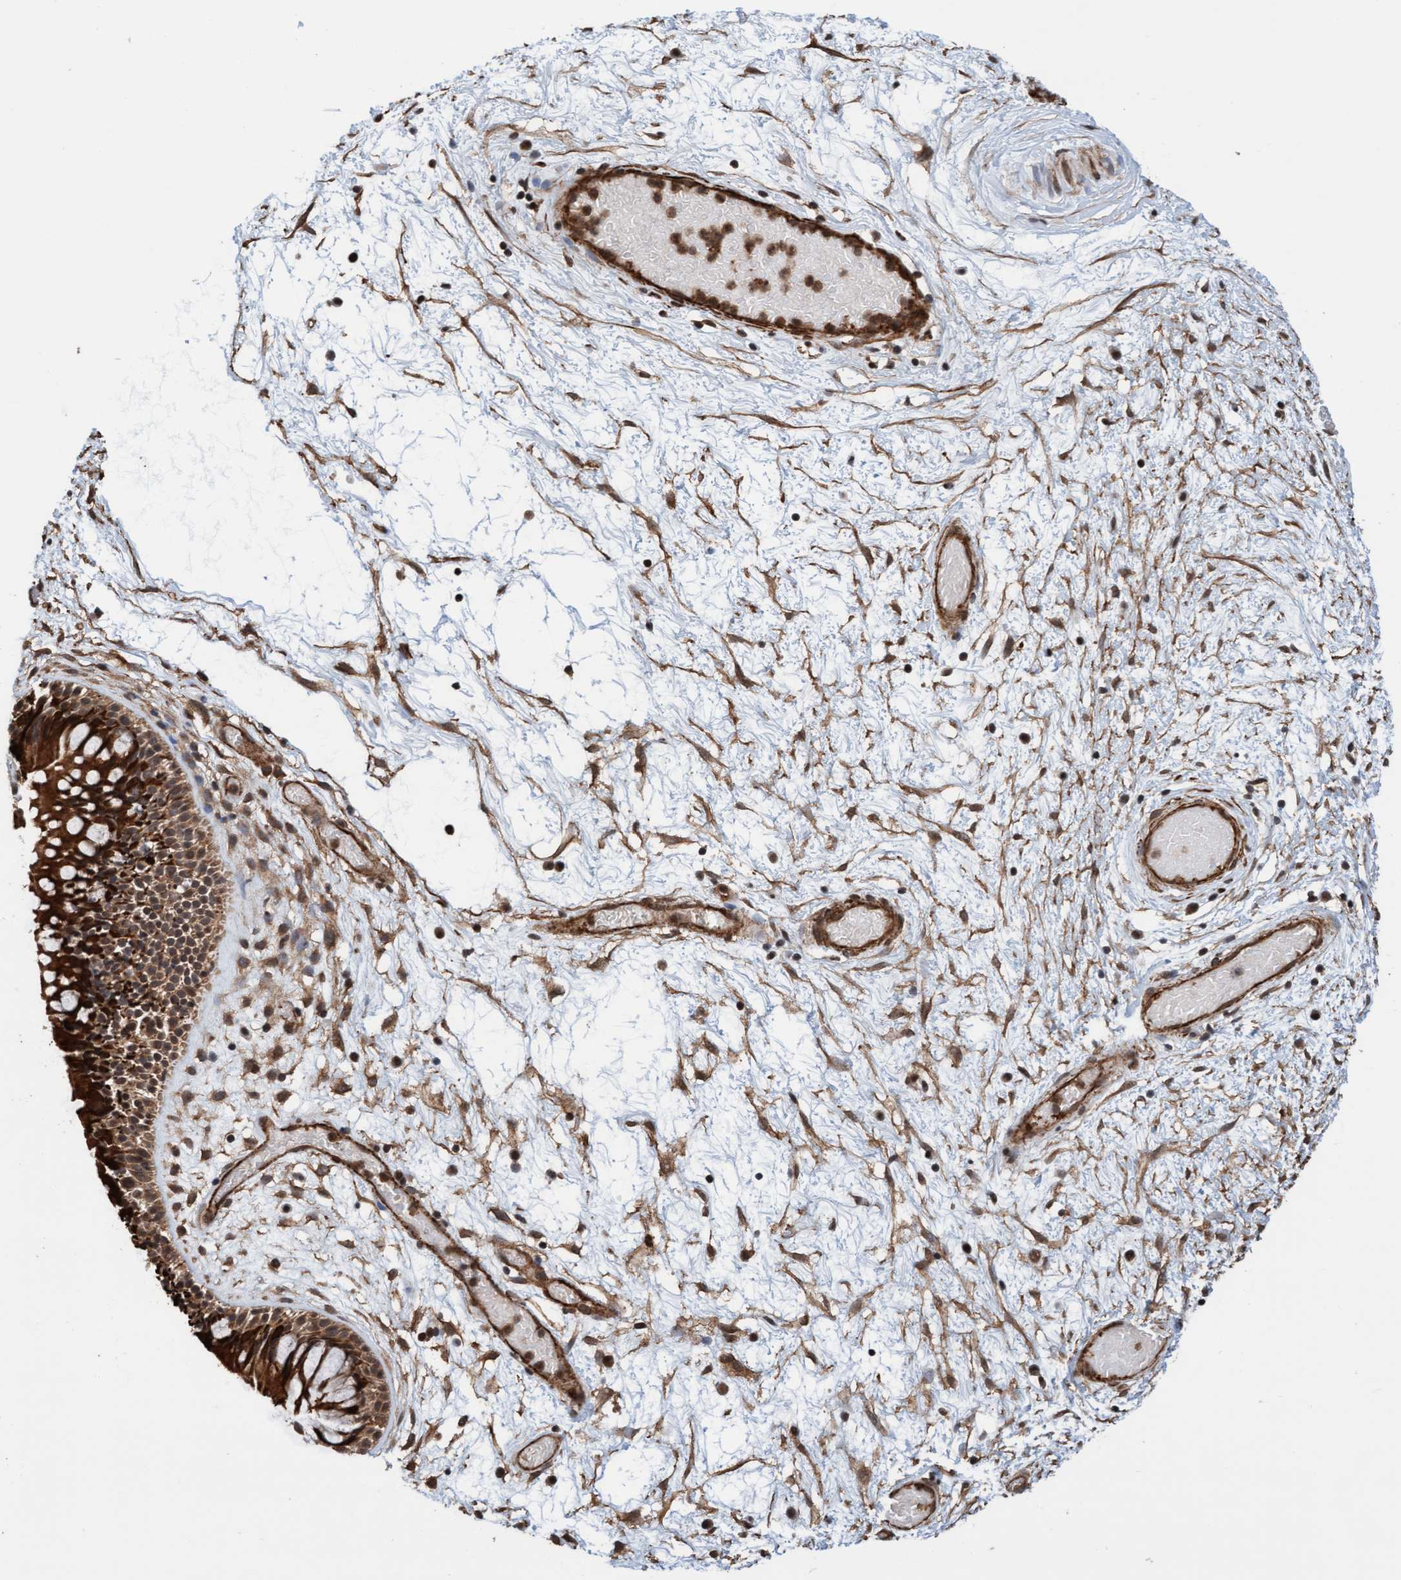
{"staining": {"intensity": "strong", "quantity": ">75%", "location": "cytoplasmic/membranous,nuclear"}, "tissue": "nasopharynx", "cell_type": "Respiratory epithelial cells", "image_type": "normal", "snomed": [{"axis": "morphology", "description": "Normal tissue, NOS"}, {"axis": "morphology", "description": "Inflammation, NOS"}, {"axis": "topography", "description": "Nasopharynx"}], "caption": "High-power microscopy captured an immunohistochemistry micrograph of normal nasopharynx, revealing strong cytoplasmic/membranous,nuclear staining in about >75% of respiratory epithelial cells. (brown staining indicates protein expression, while blue staining denotes nuclei).", "gene": "STXBP4", "patient": {"sex": "male", "age": 48}}